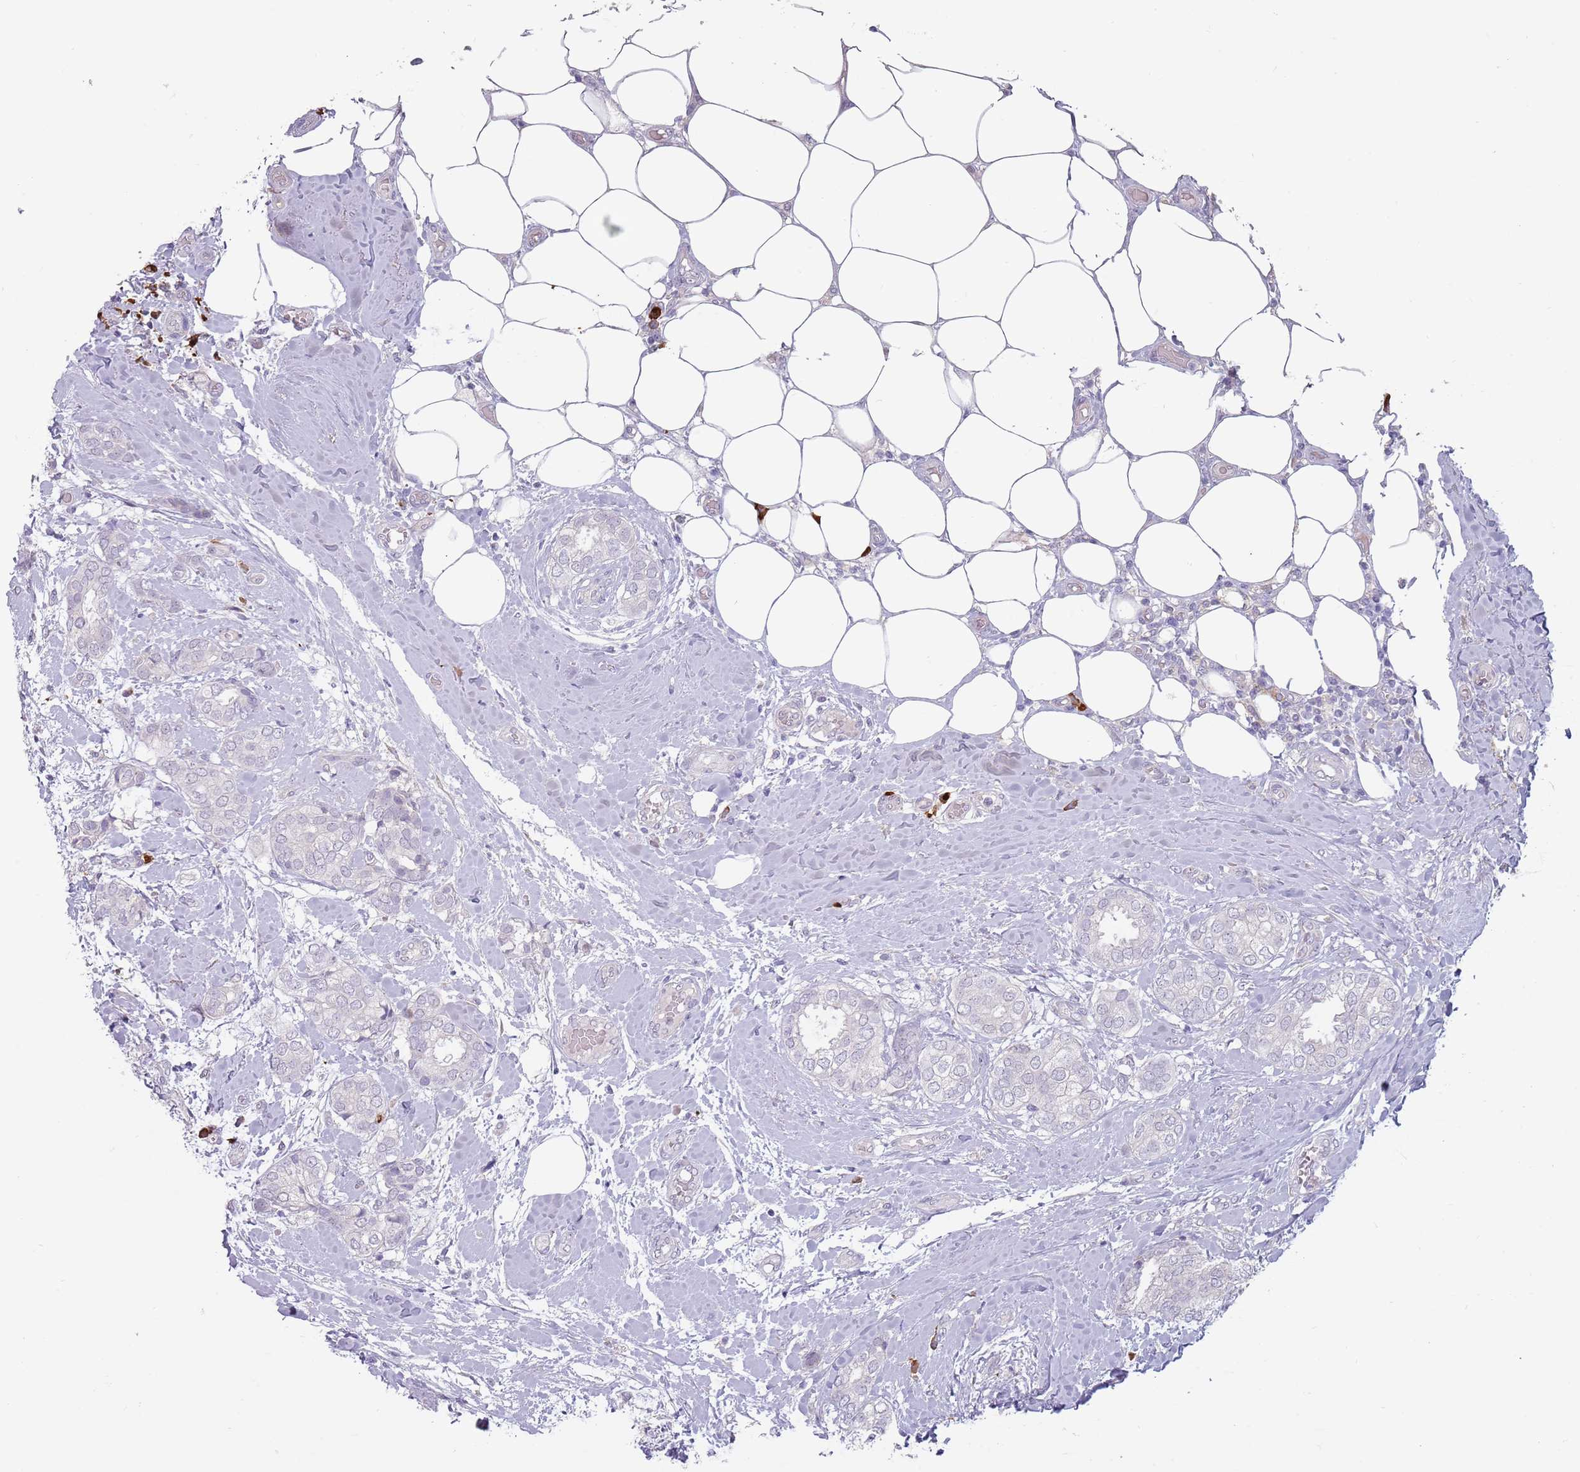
{"staining": {"intensity": "negative", "quantity": "none", "location": "none"}, "tissue": "breast cancer", "cell_type": "Tumor cells", "image_type": "cancer", "snomed": [{"axis": "morphology", "description": "Duct carcinoma"}, {"axis": "topography", "description": "Breast"}], "caption": "Immunohistochemistry histopathology image of neoplastic tissue: invasive ductal carcinoma (breast) stained with DAB exhibits no significant protein staining in tumor cells. (Immunohistochemistry (ihc), brightfield microscopy, high magnification).", "gene": "DXO", "patient": {"sex": "female", "age": 73}}